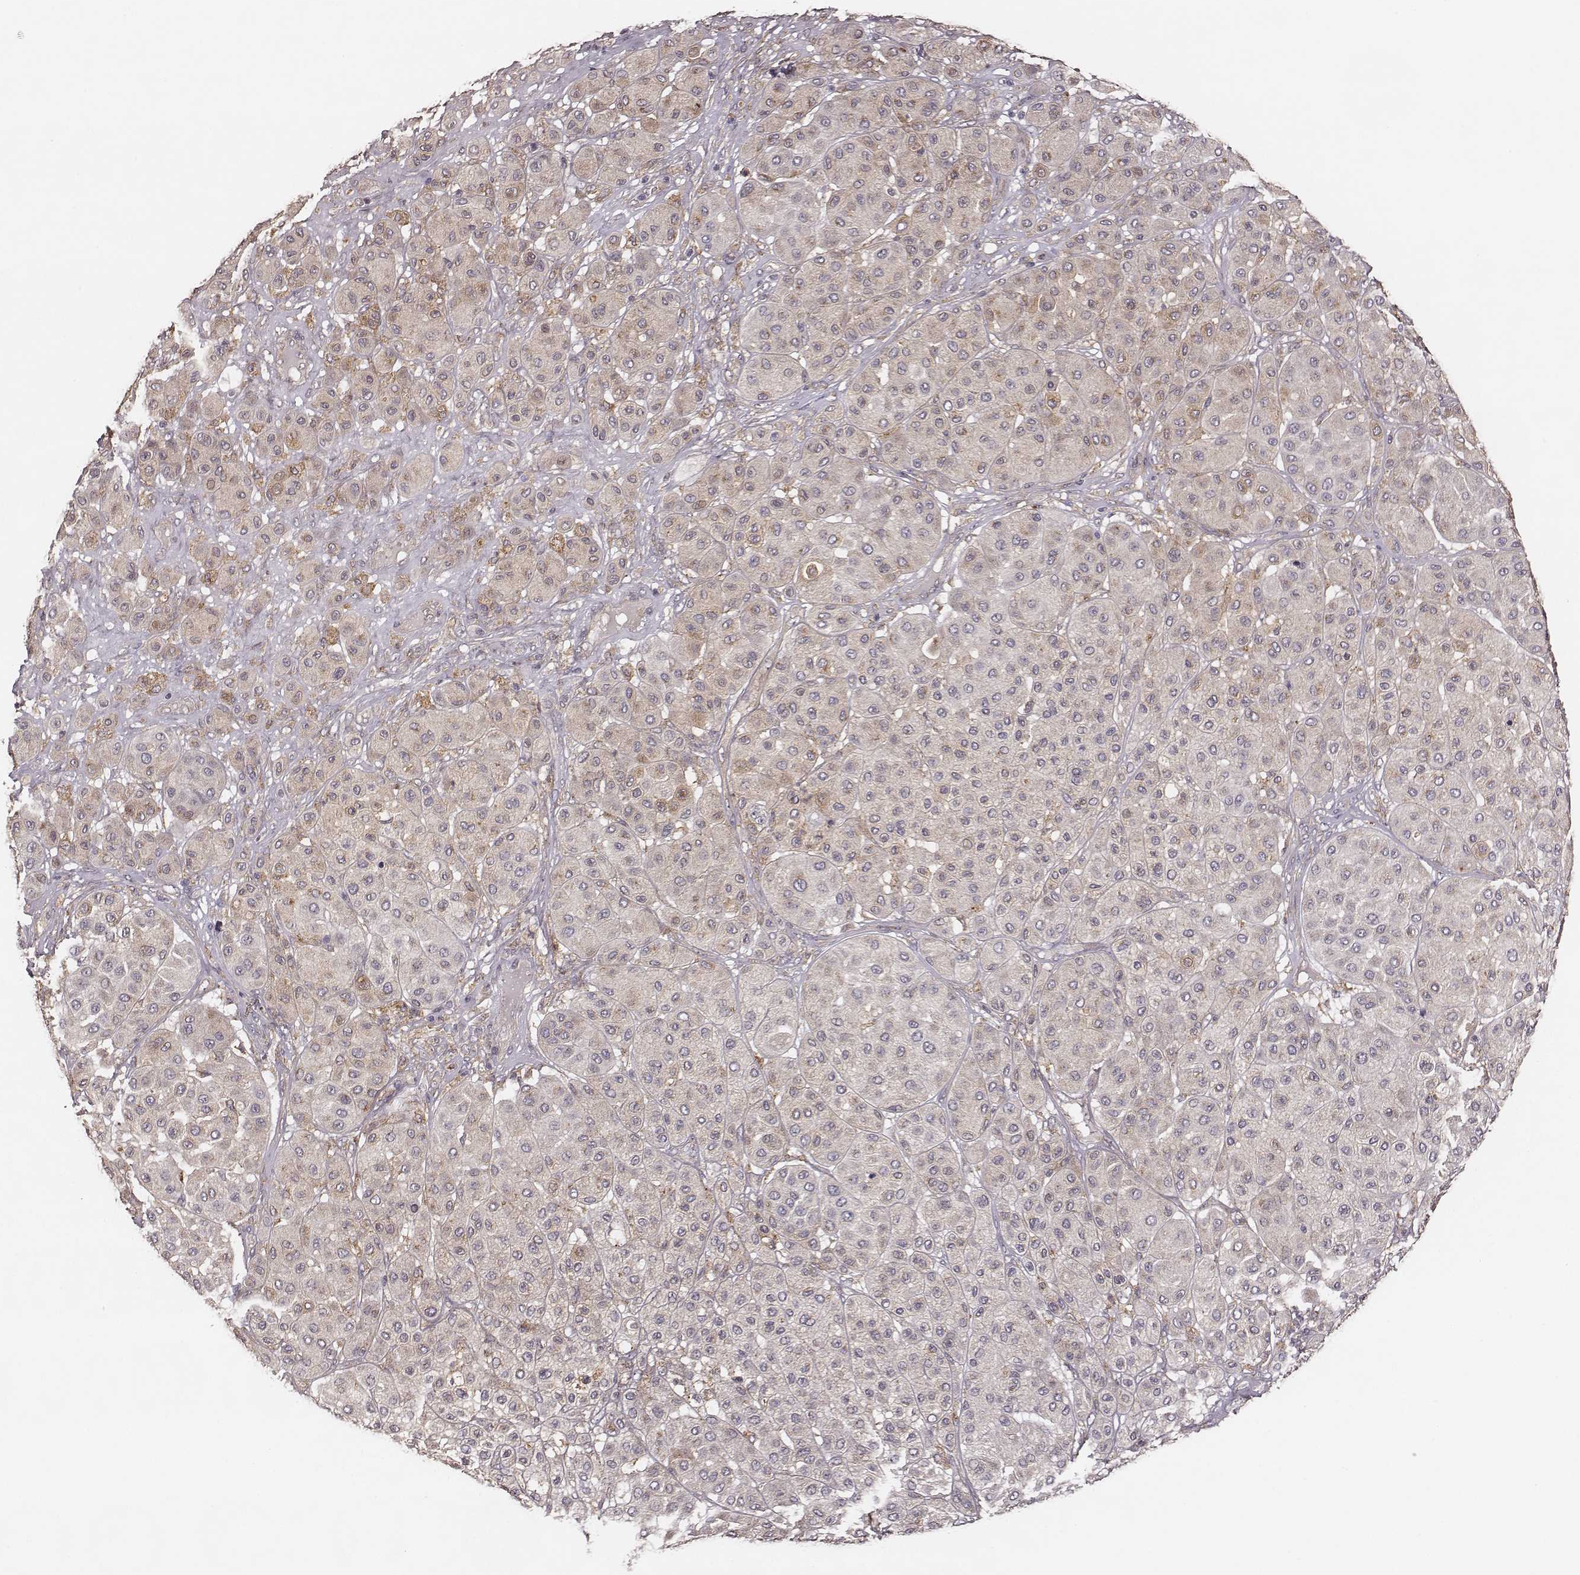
{"staining": {"intensity": "weak", "quantity": "25%-75%", "location": "cytoplasmic/membranous"}, "tissue": "melanoma", "cell_type": "Tumor cells", "image_type": "cancer", "snomed": [{"axis": "morphology", "description": "Malignant melanoma, Metastatic site"}, {"axis": "topography", "description": "Smooth muscle"}], "caption": "Tumor cells show low levels of weak cytoplasmic/membranous positivity in approximately 25%-75% of cells in melanoma.", "gene": "VPS26A", "patient": {"sex": "male", "age": 41}}